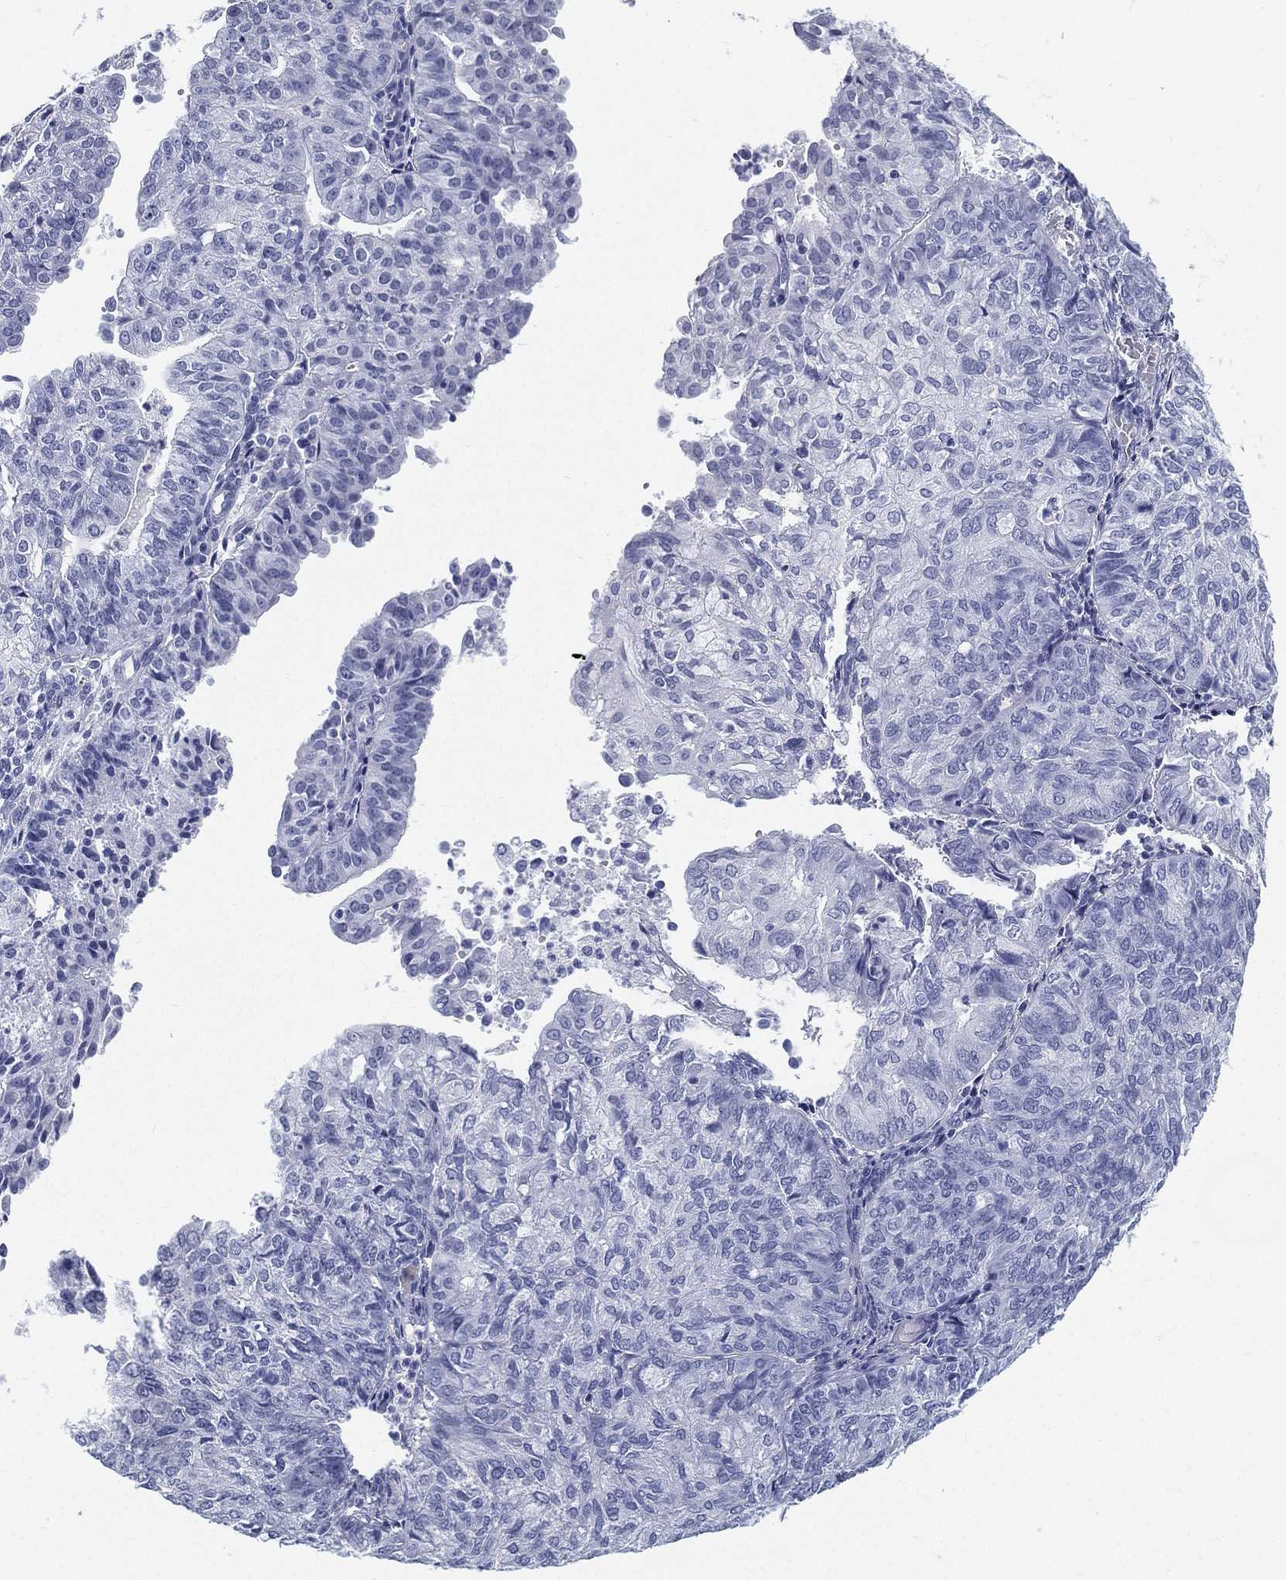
{"staining": {"intensity": "negative", "quantity": "none", "location": "none"}, "tissue": "endometrial cancer", "cell_type": "Tumor cells", "image_type": "cancer", "snomed": [{"axis": "morphology", "description": "Adenocarcinoma, NOS"}, {"axis": "topography", "description": "Endometrium"}], "caption": "This is an IHC micrograph of endometrial adenocarcinoma. There is no positivity in tumor cells.", "gene": "ATP1B2", "patient": {"sex": "female", "age": 82}}